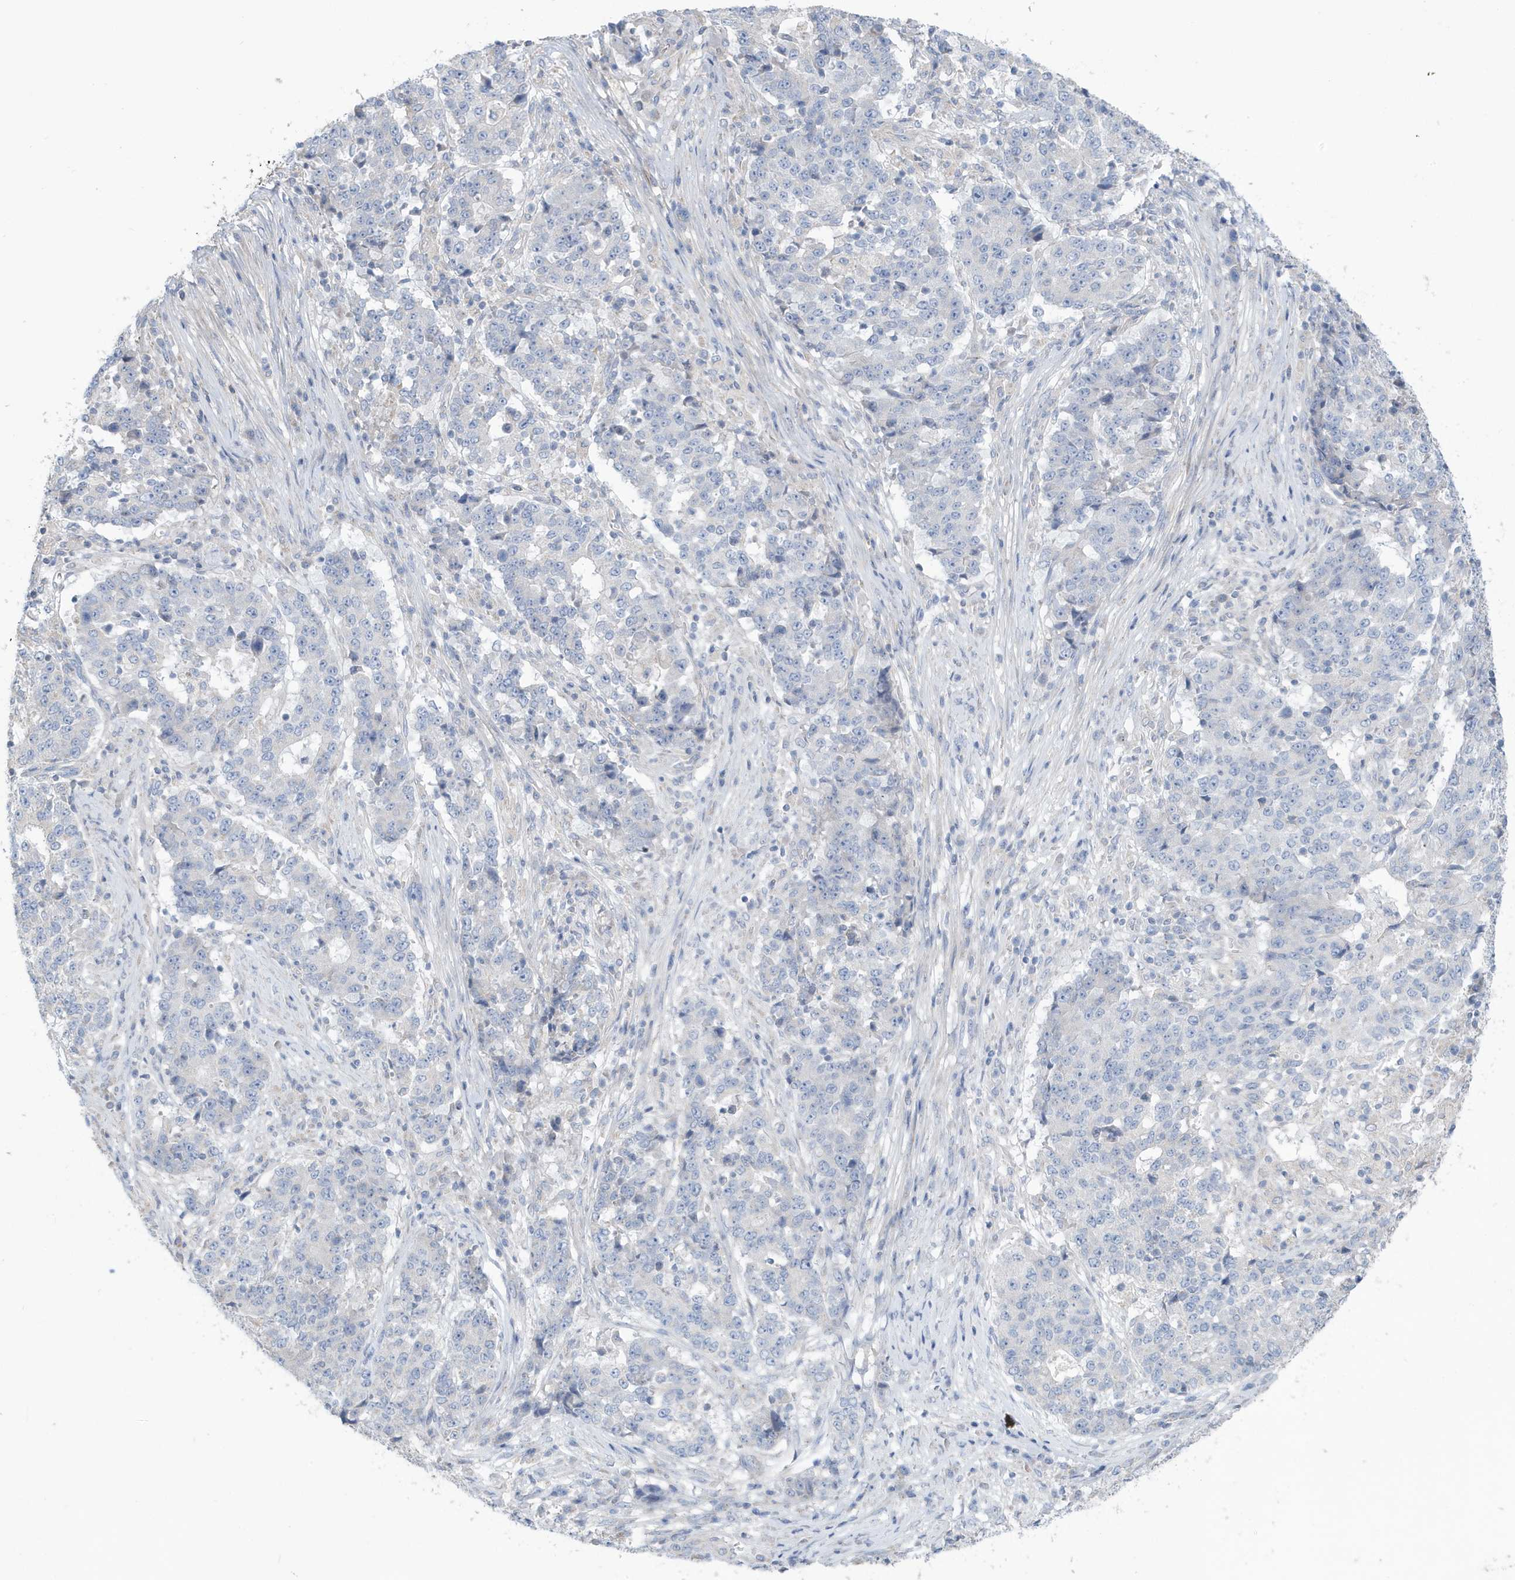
{"staining": {"intensity": "negative", "quantity": "none", "location": "none"}, "tissue": "stomach cancer", "cell_type": "Tumor cells", "image_type": "cancer", "snomed": [{"axis": "morphology", "description": "Adenocarcinoma, NOS"}, {"axis": "topography", "description": "Stomach"}], "caption": "The IHC histopathology image has no significant positivity in tumor cells of adenocarcinoma (stomach) tissue.", "gene": "ATP13A5", "patient": {"sex": "male", "age": 59}}